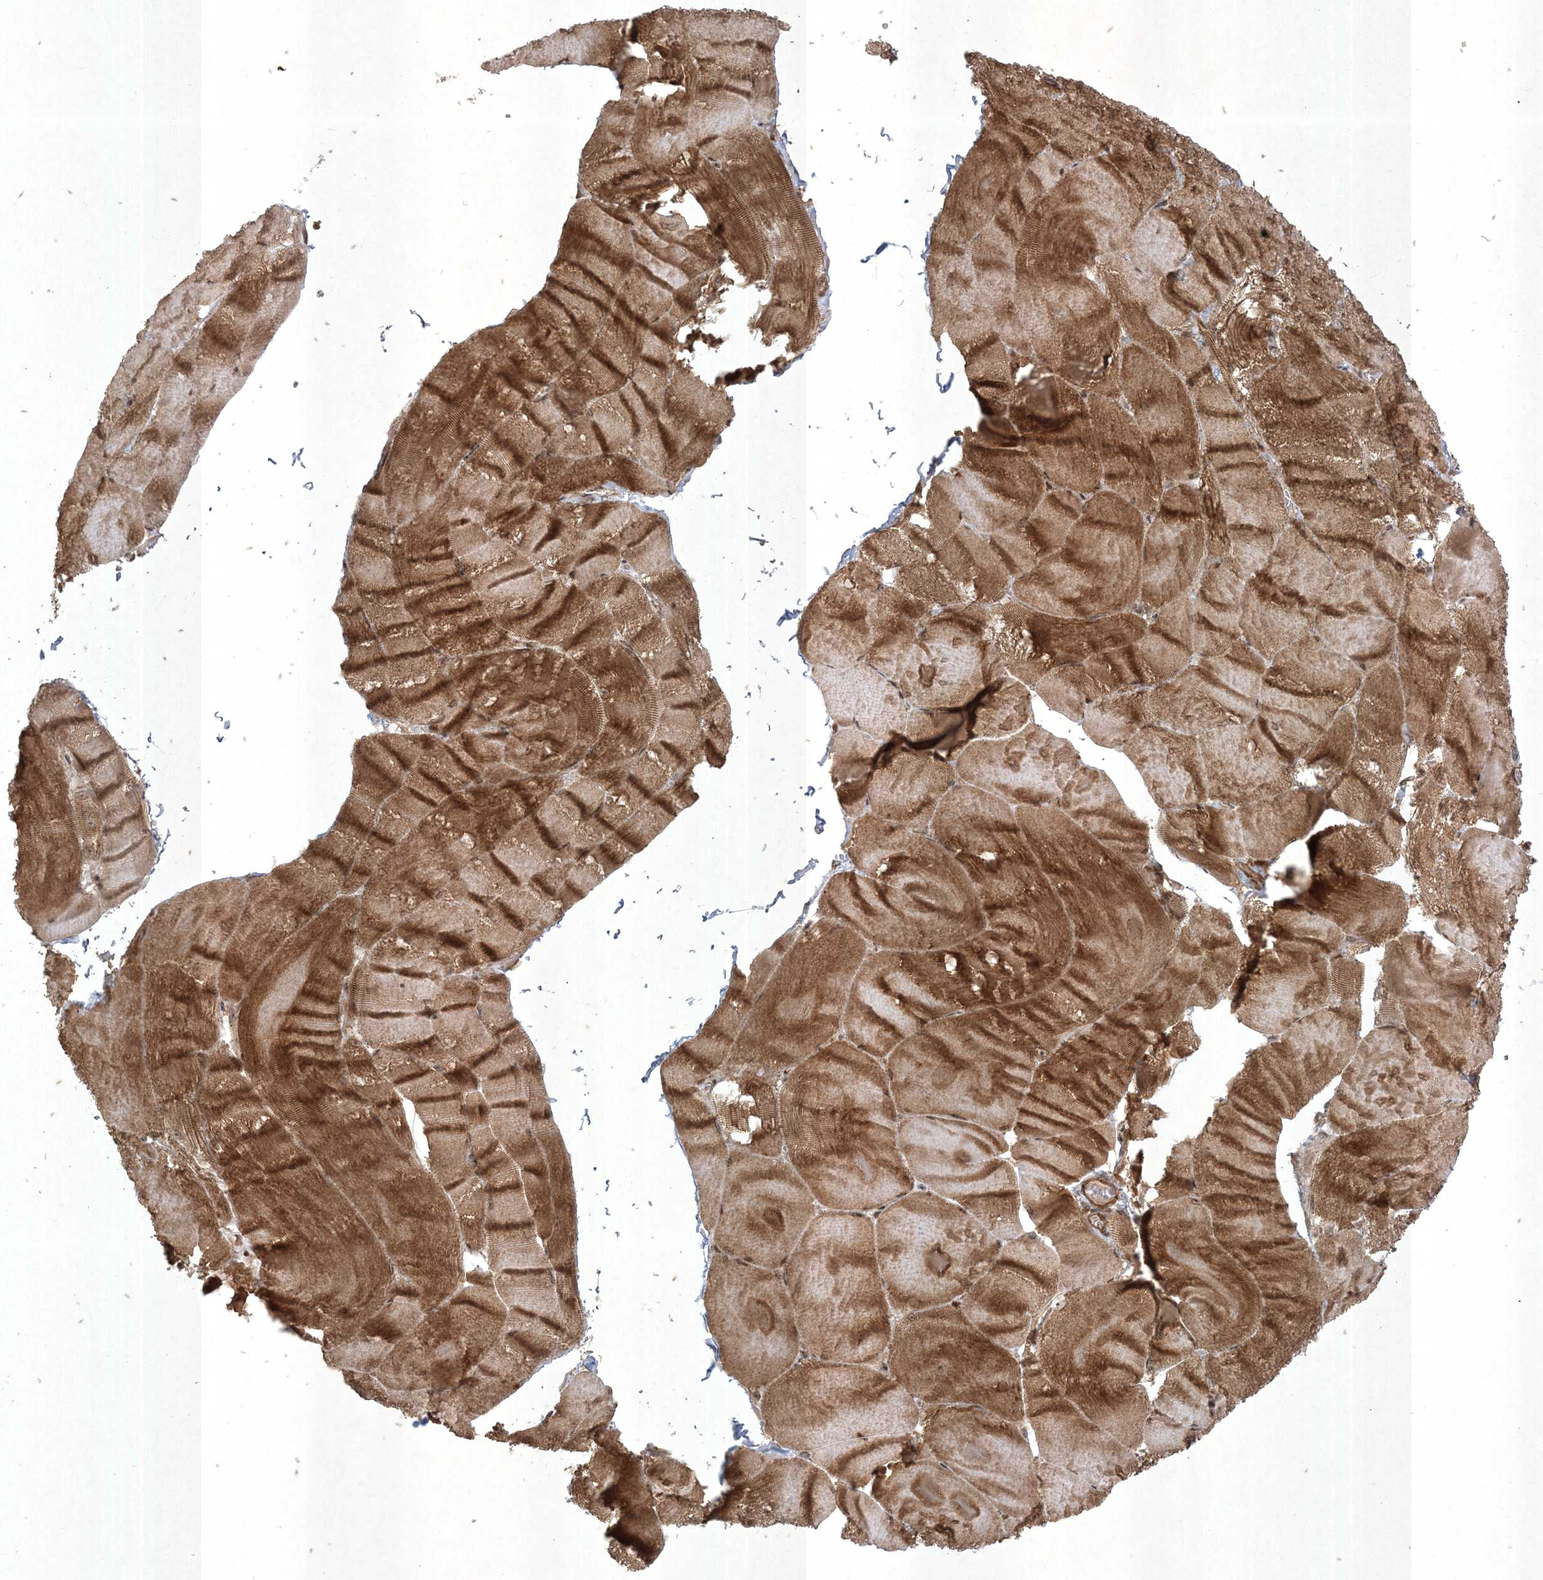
{"staining": {"intensity": "strong", "quantity": ">75%", "location": "cytoplasmic/membranous,nuclear"}, "tissue": "skeletal muscle", "cell_type": "Myocytes", "image_type": "normal", "snomed": [{"axis": "morphology", "description": "Normal tissue, NOS"}, {"axis": "morphology", "description": "Basal cell carcinoma"}, {"axis": "topography", "description": "Skeletal muscle"}], "caption": "The image demonstrates staining of unremarkable skeletal muscle, revealing strong cytoplasmic/membranous,nuclear protein expression (brown color) within myocytes.", "gene": "RRAS", "patient": {"sex": "female", "age": 64}}